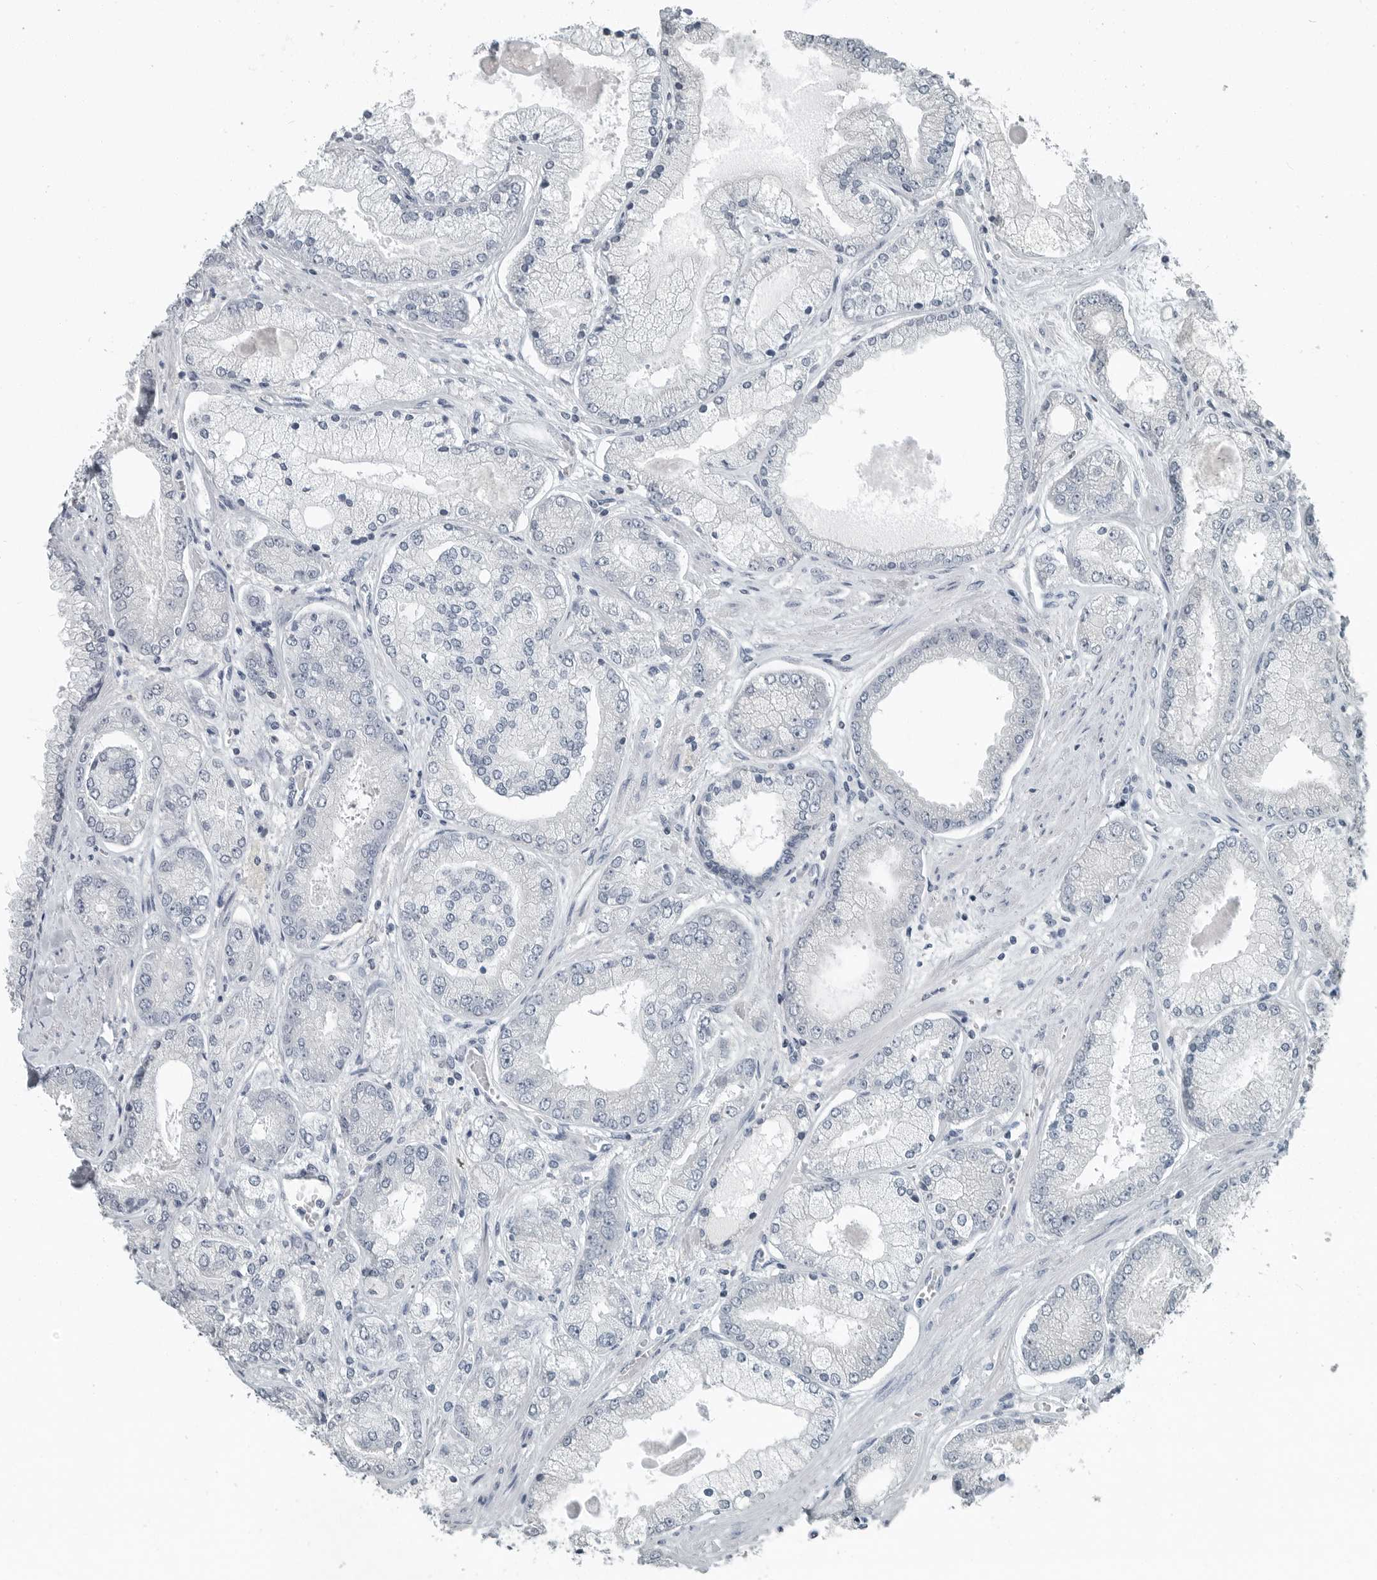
{"staining": {"intensity": "negative", "quantity": "none", "location": "none"}, "tissue": "prostate cancer", "cell_type": "Tumor cells", "image_type": "cancer", "snomed": [{"axis": "morphology", "description": "Adenocarcinoma, High grade"}, {"axis": "topography", "description": "Prostate"}], "caption": "High magnification brightfield microscopy of prostate cancer stained with DAB (3,3'-diaminobenzidine) (brown) and counterstained with hematoxylin (blue): tumor cells show no significant staining.", "gene": "KYAT1", "patient": {"sex": "male", "age": 58}}